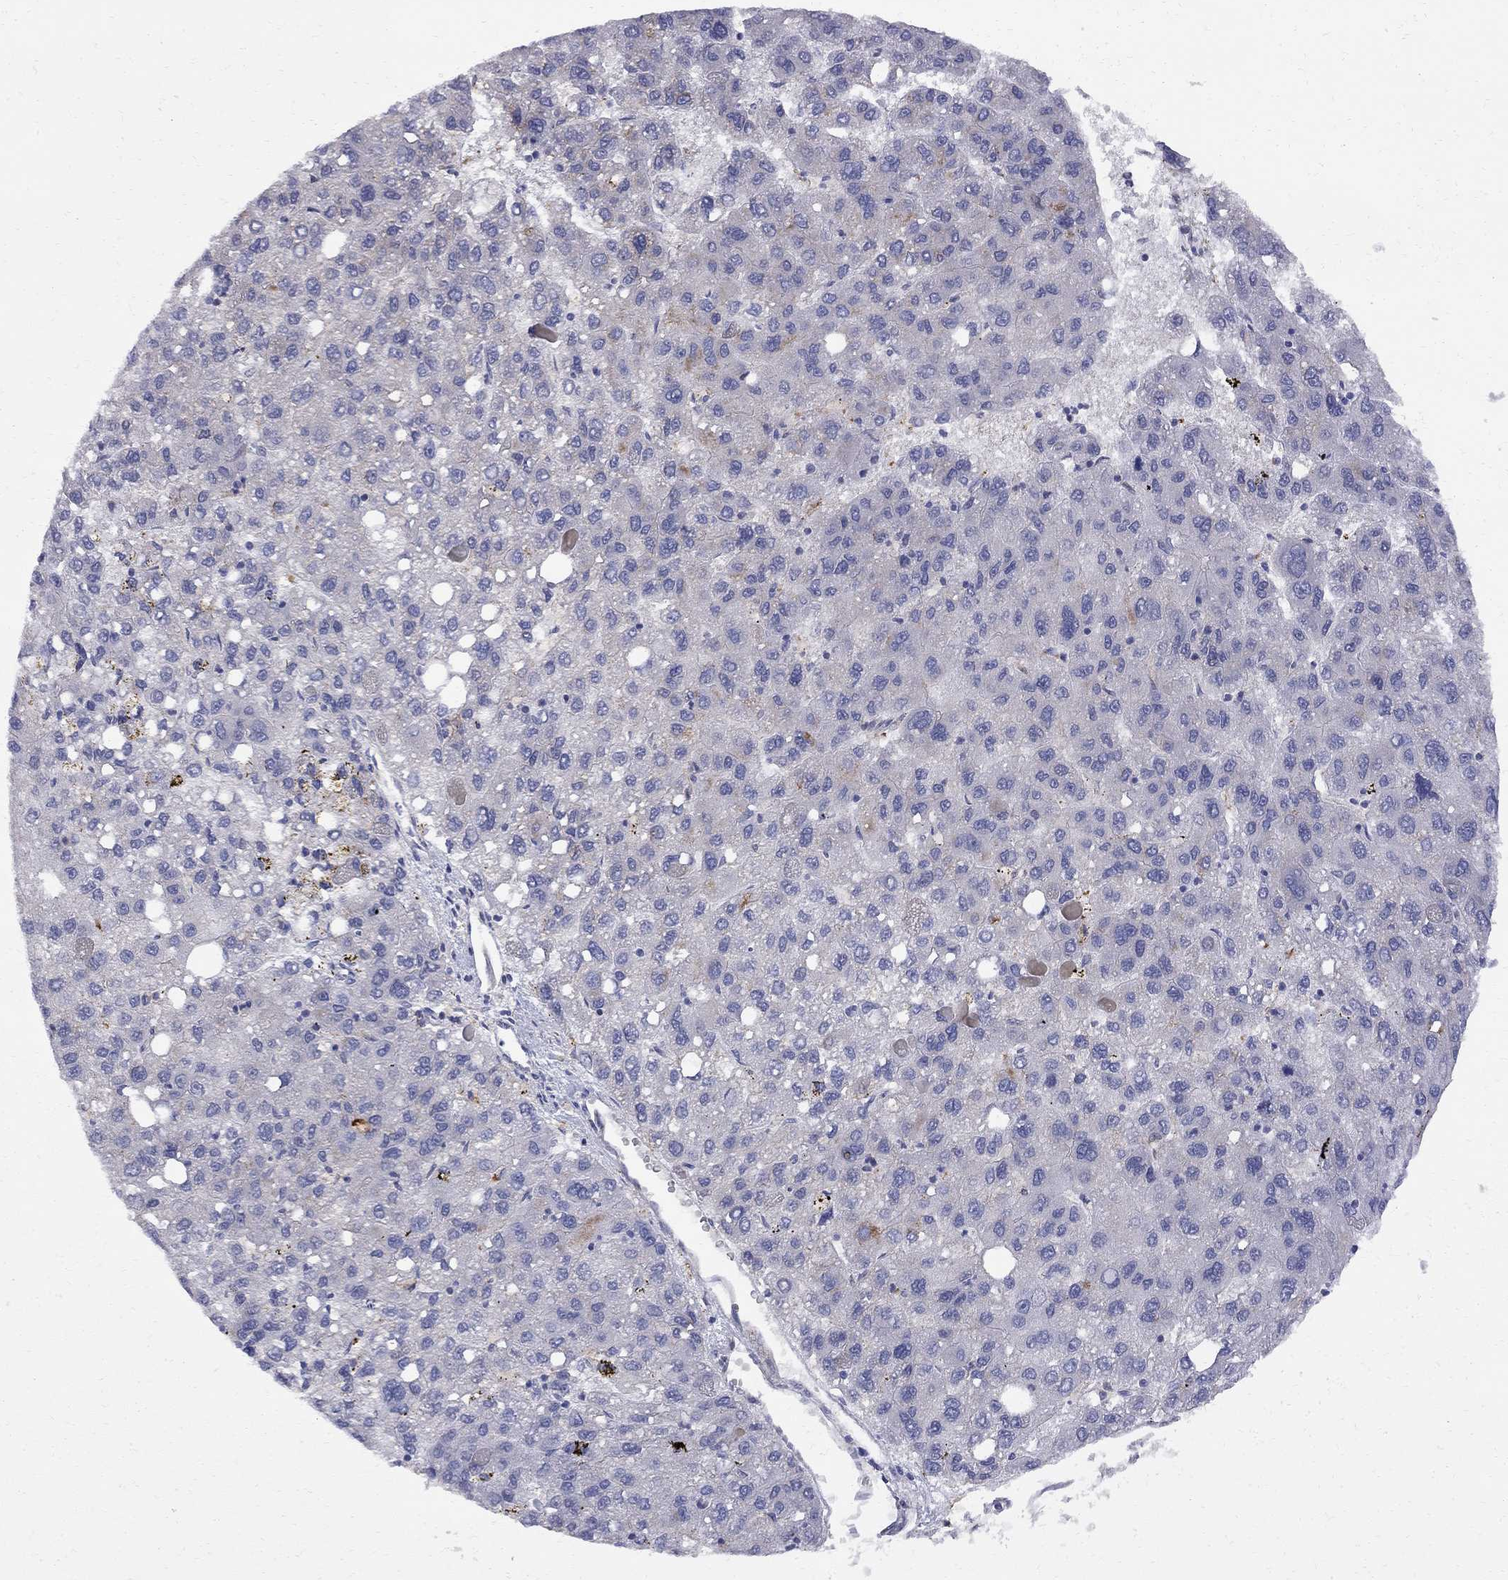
{"staining": {"intensity": "negative", "quantity": "none", "location": "none"}, "tissue": "liver cancer", "cell_type": "Tumor cells", "image_type": "cancer", "snomed": [{"axis": "morphology", "description": "Carcinoma, Hepatocellular, NOS"}, {"axis": "topography", "description": "Liver"}], "caption": "This image is of liver cancer (hepatocellular carcinoma) stained with IHC to label a protein in brown with the nuclei are counter-stained blue. There is no expression in tumor cells. (Brightfield microscopy of DAB (3,3'-diaminobenzidine) immunohistochemistry at high magnification).", "gene": "MTHFR", "patient": {"sex": "female", "age": 82}}